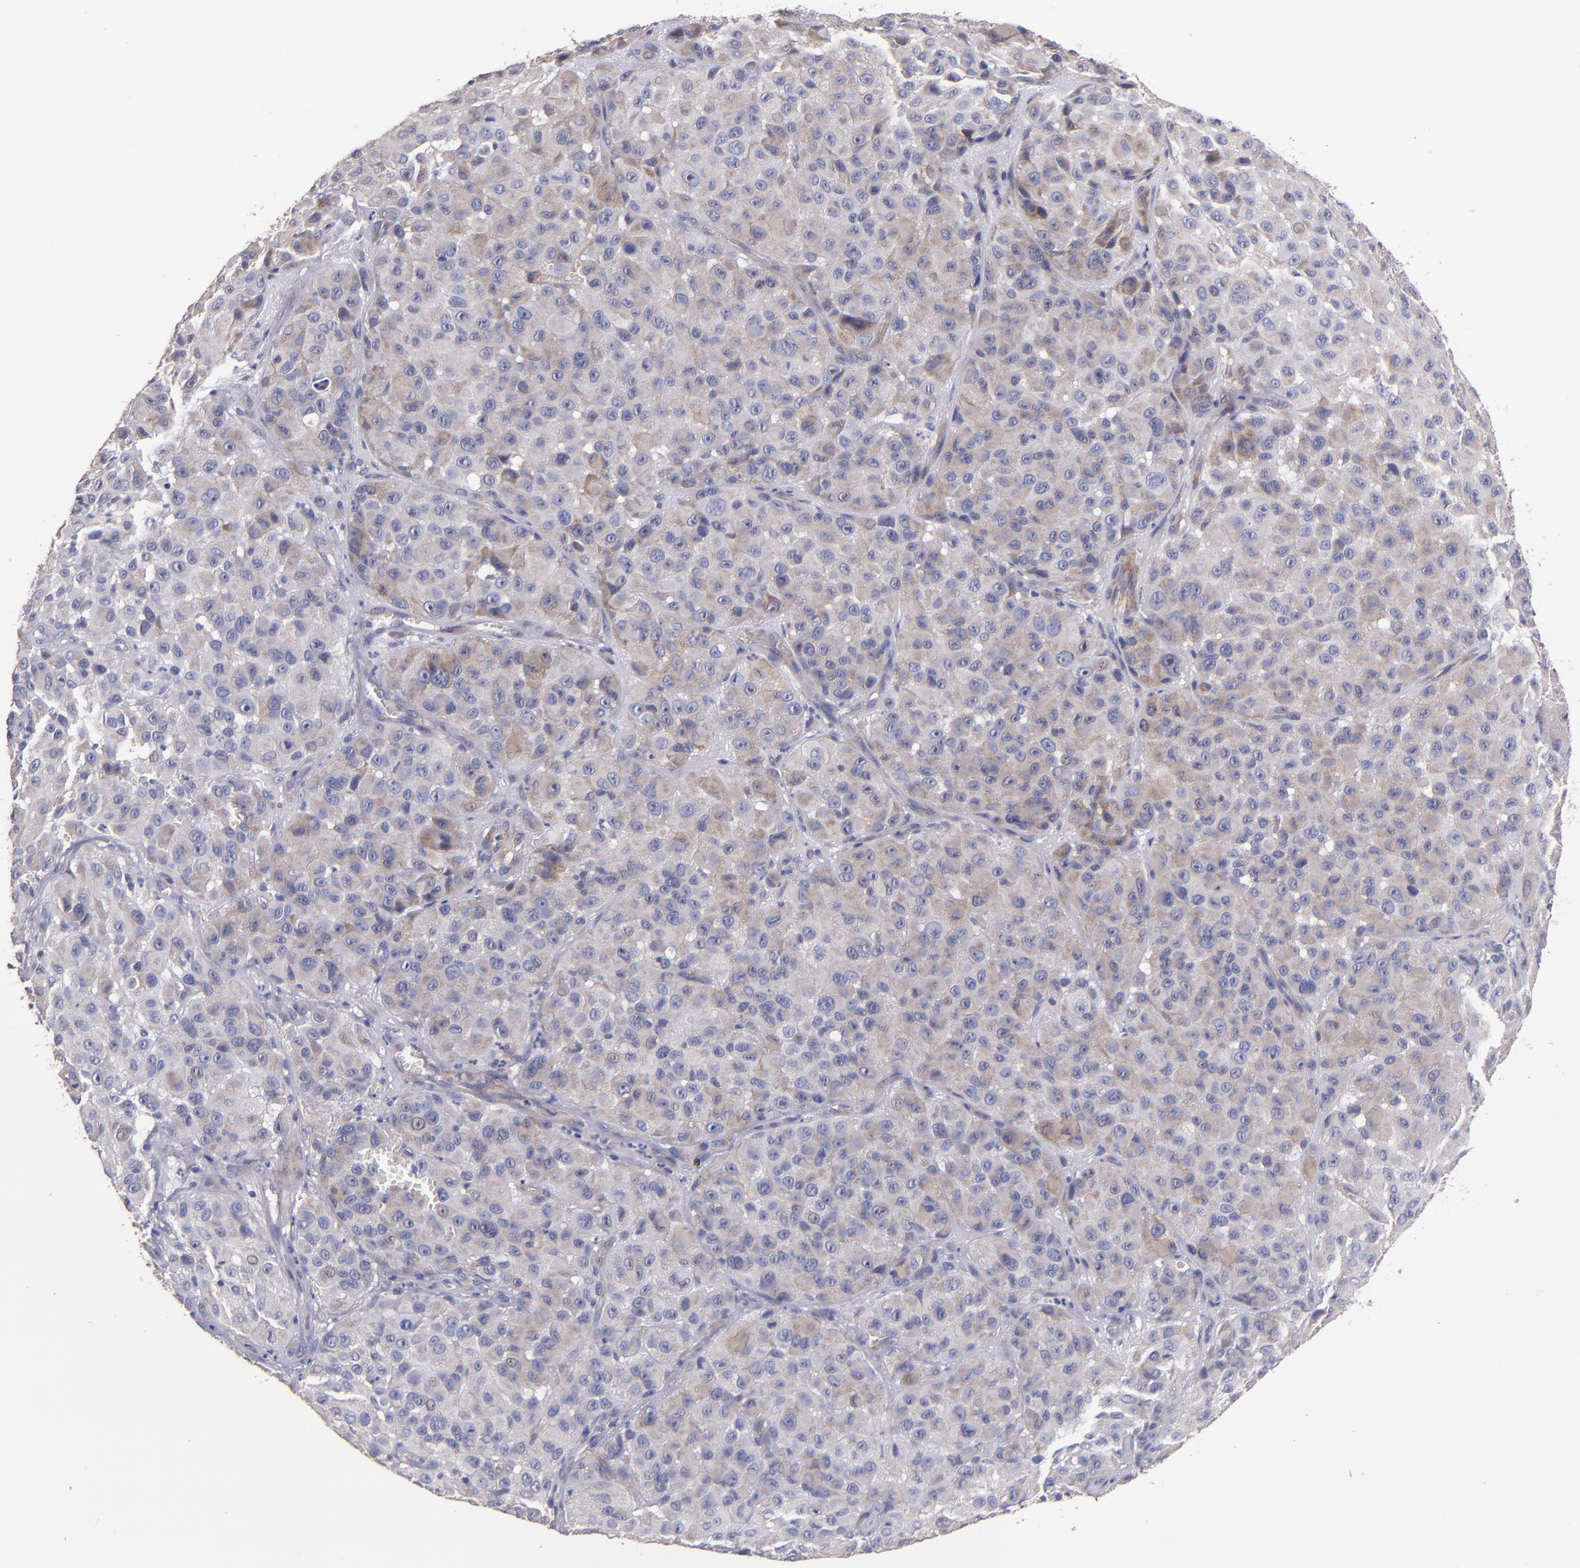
{"staining": {"intensity": "weak", "quantity": ">75%", "location": "cytoplasmic/membranous"}, "tissue": "melanoma", "cell_type": "Tumor cells", "image_type": "cancer", "snomed": [{"axis": "morphology", "description": "Malignant melanoma, NOS"}, {"axis": "topography", "description": "Skin"}], "caption": "Immunohistochemistry (IHC) photomicrograph of melanoma stained for a protein (brown), which shows low levels of weak cytoplasmic/membranous staining in approximately >75% of tumor cells.", "gene": "MAGEE1", "patient": {"sex": "female", "age": 21}}